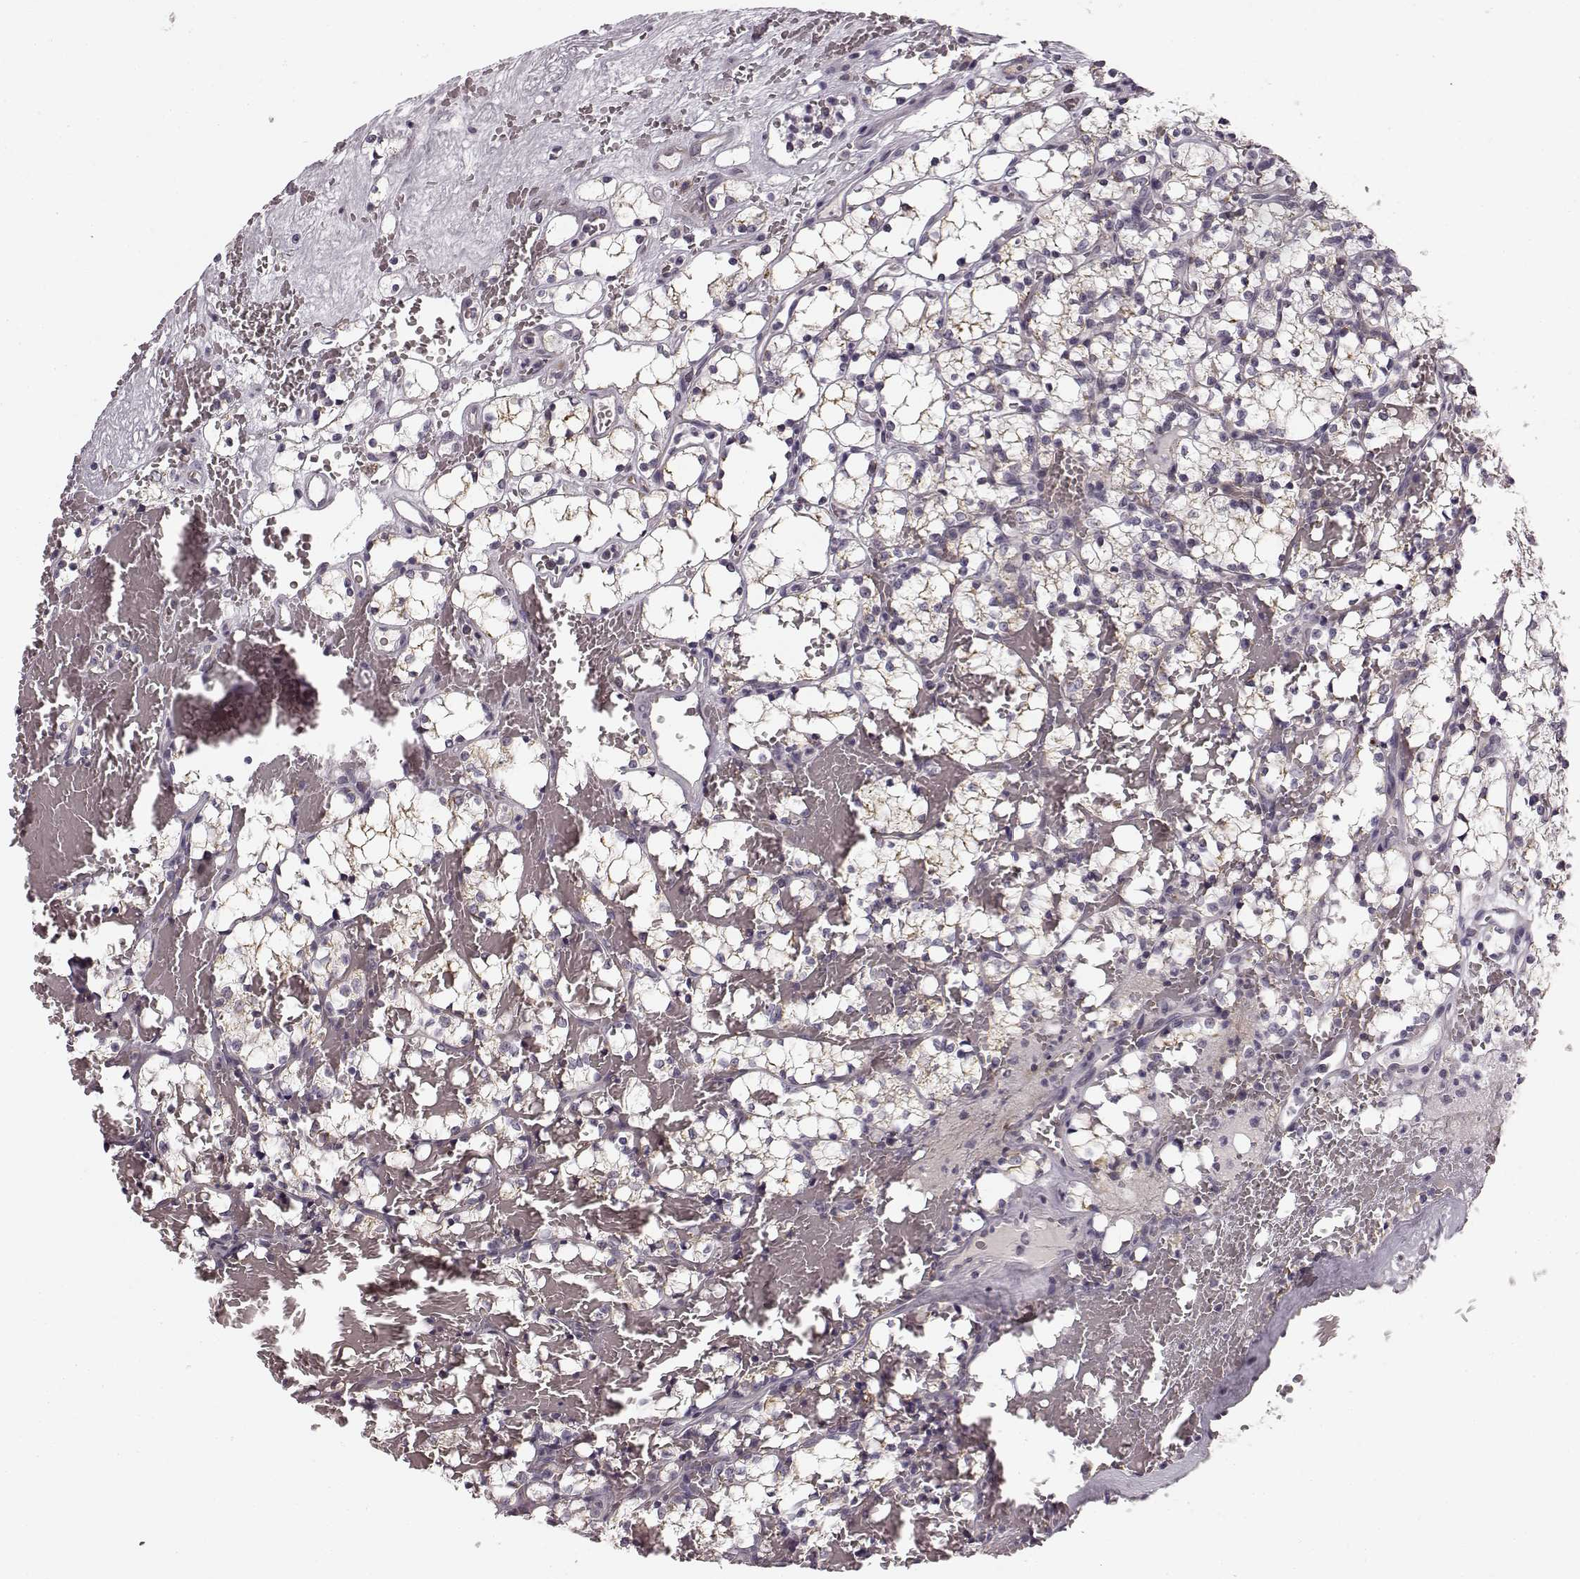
{"staining": {"intensity": "weak", "quantity": ">75%", "location": "cytoplasmic/membranous"}, "tissue": "renal cancer", "cell_type": "Tumor cells", "image_type": "cancer", "snomed": [{"axis": "morphology", "description": "Adenocarcinoma, NOS"}, {"axis": "topography", "description": "Kidney"}], "caption": "IHC (DAB) staining of renal cancer (adenocarcinoma) displays weak cytoplasmic/membranous protein positivity in approximately >75% of tumor cells.", "gene": "FAM234B", "patient": {"sex": "female", "age": 69}}